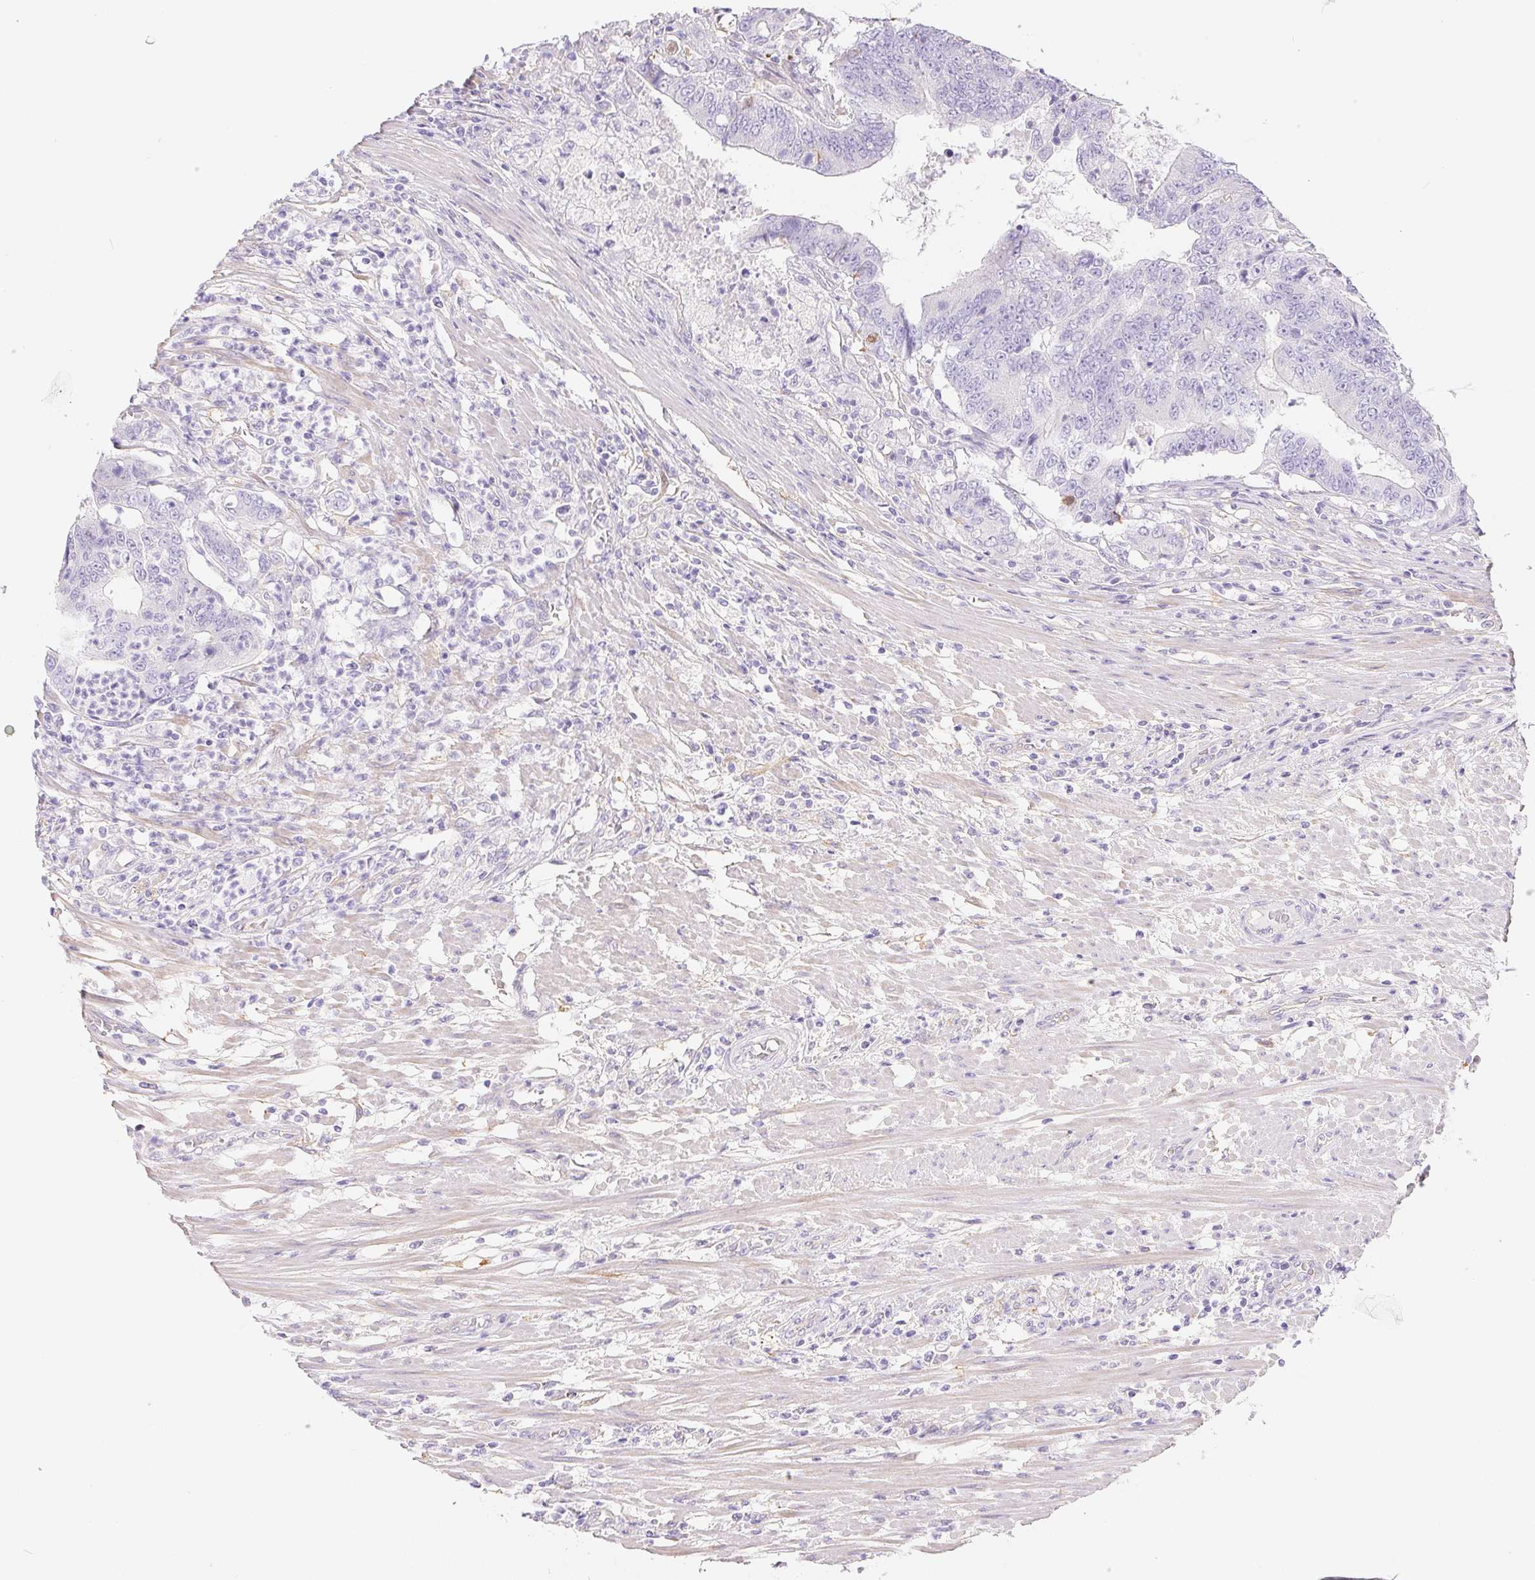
{"staining": {"intensity": "negative", "quantity": "none", "location": "none"}, "tissue": "colorectal cancer", "cell_type": "Tumor cells", "image_type": "cancer", "snomed": [{"axis": "morphology", "description": "Adenocarcinoma, NOS"}, {"axis": "topography", "description": "Colon"}], "caption": "This image is of colorectal cancer (adenocarcinoma) stained with IHC to label a protein in brown with the nuclei are counter-stained blue. There is no positivity in tumor cells.", "gene": "PNLIP", "patient": {"sex": "female", "age": 48}}